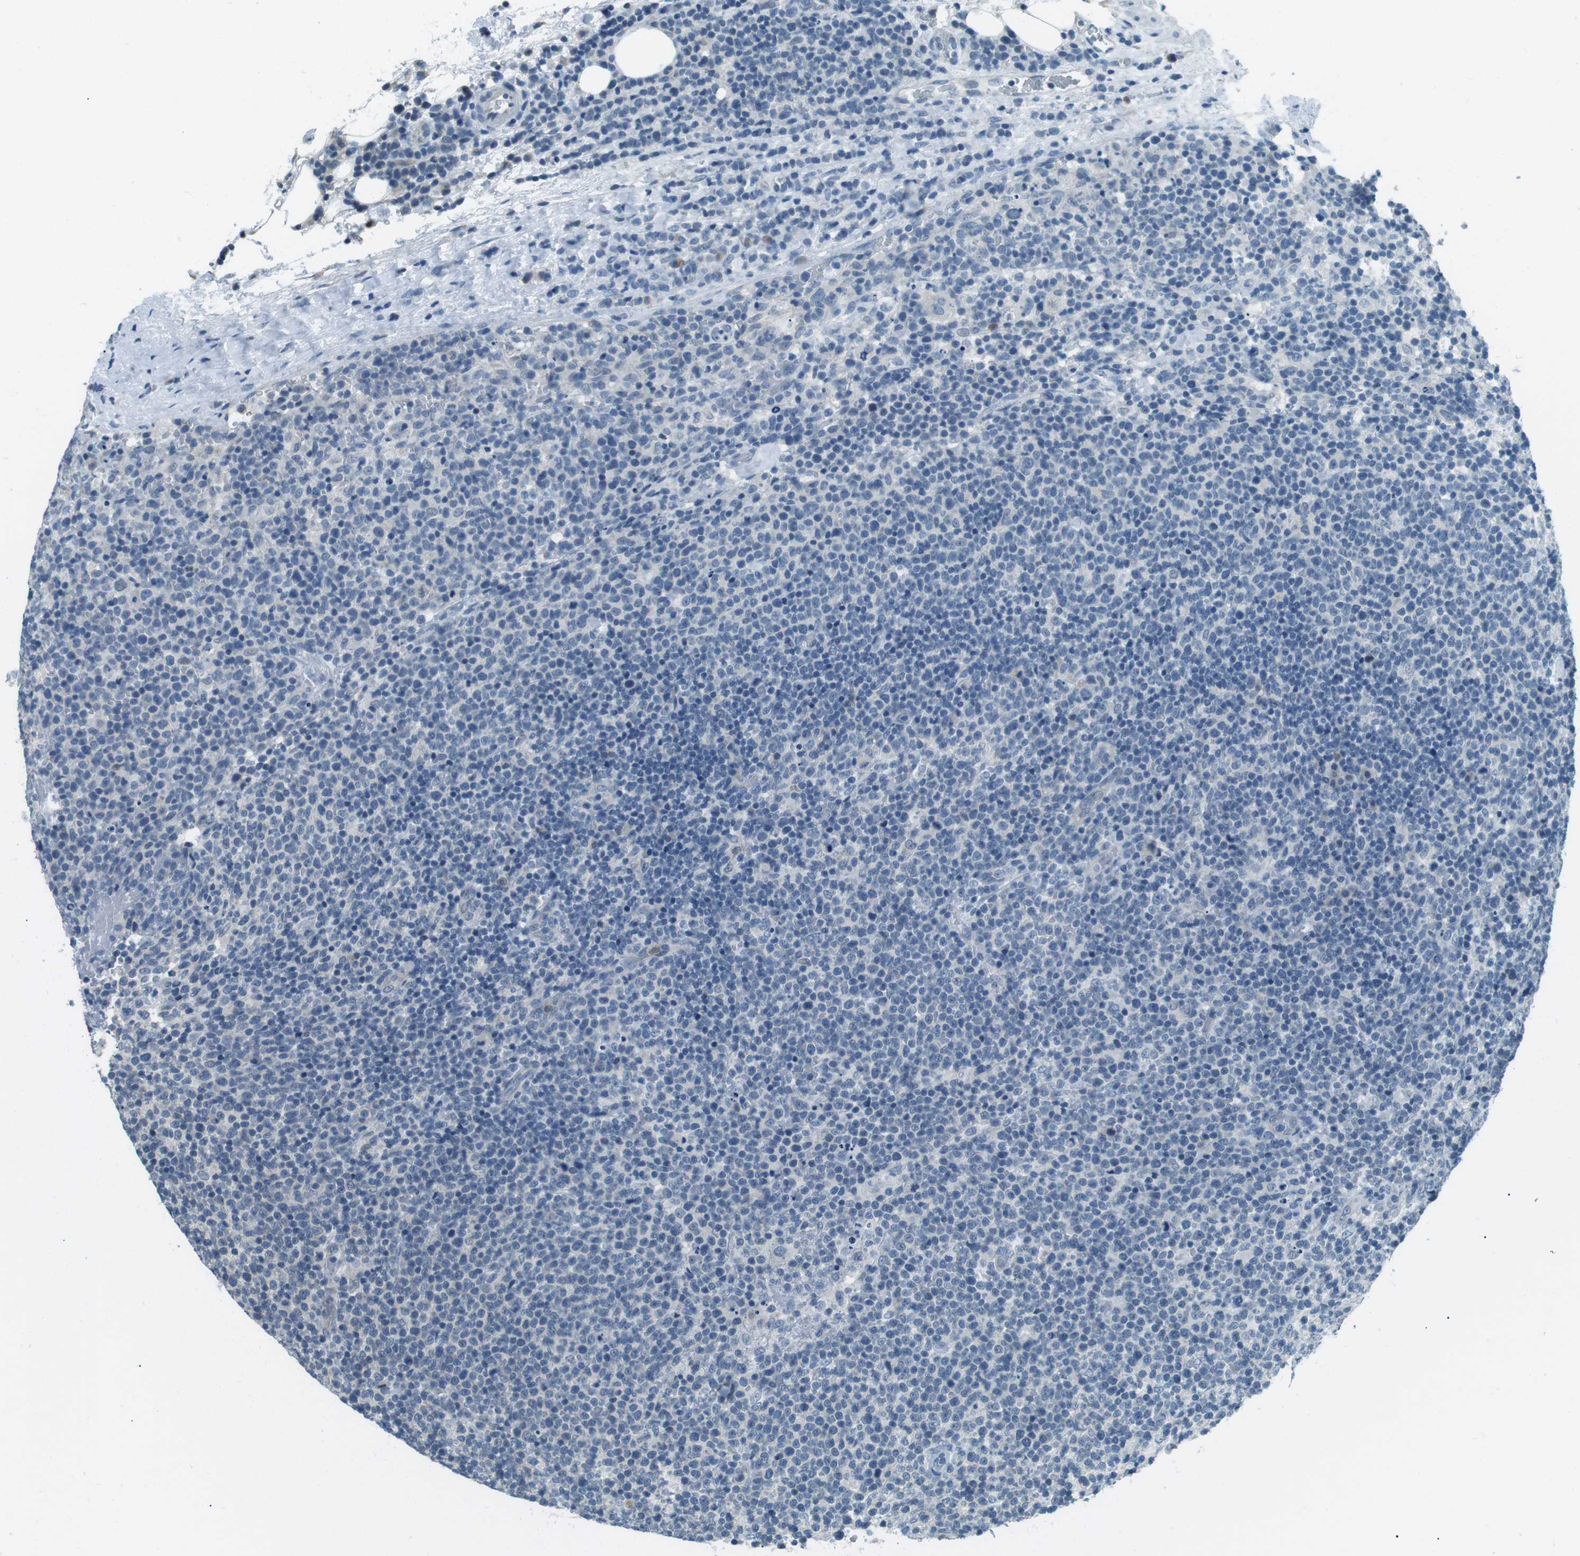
{"staining": {"intensity": "negative", "quantity": "none", "location": "none"}, "tissue": "lymphoma", "cell_type": "Tumor cells", "image_type": "cancer", "snomed": [{"axis": "morphology", "description": "Malignant lymphoma, non-Hodgkin's type, High grade"}, {"axis": "topography", "description": "Lymph node"}], "caption": "This is an IHC photomicrograph of human malignant lymphoma, non-Hodgkin's type (high-grade). There is no positivity in tumor cells.", "gene": "SERPINB2", "patient": {"sex": "male", "age": 61}}